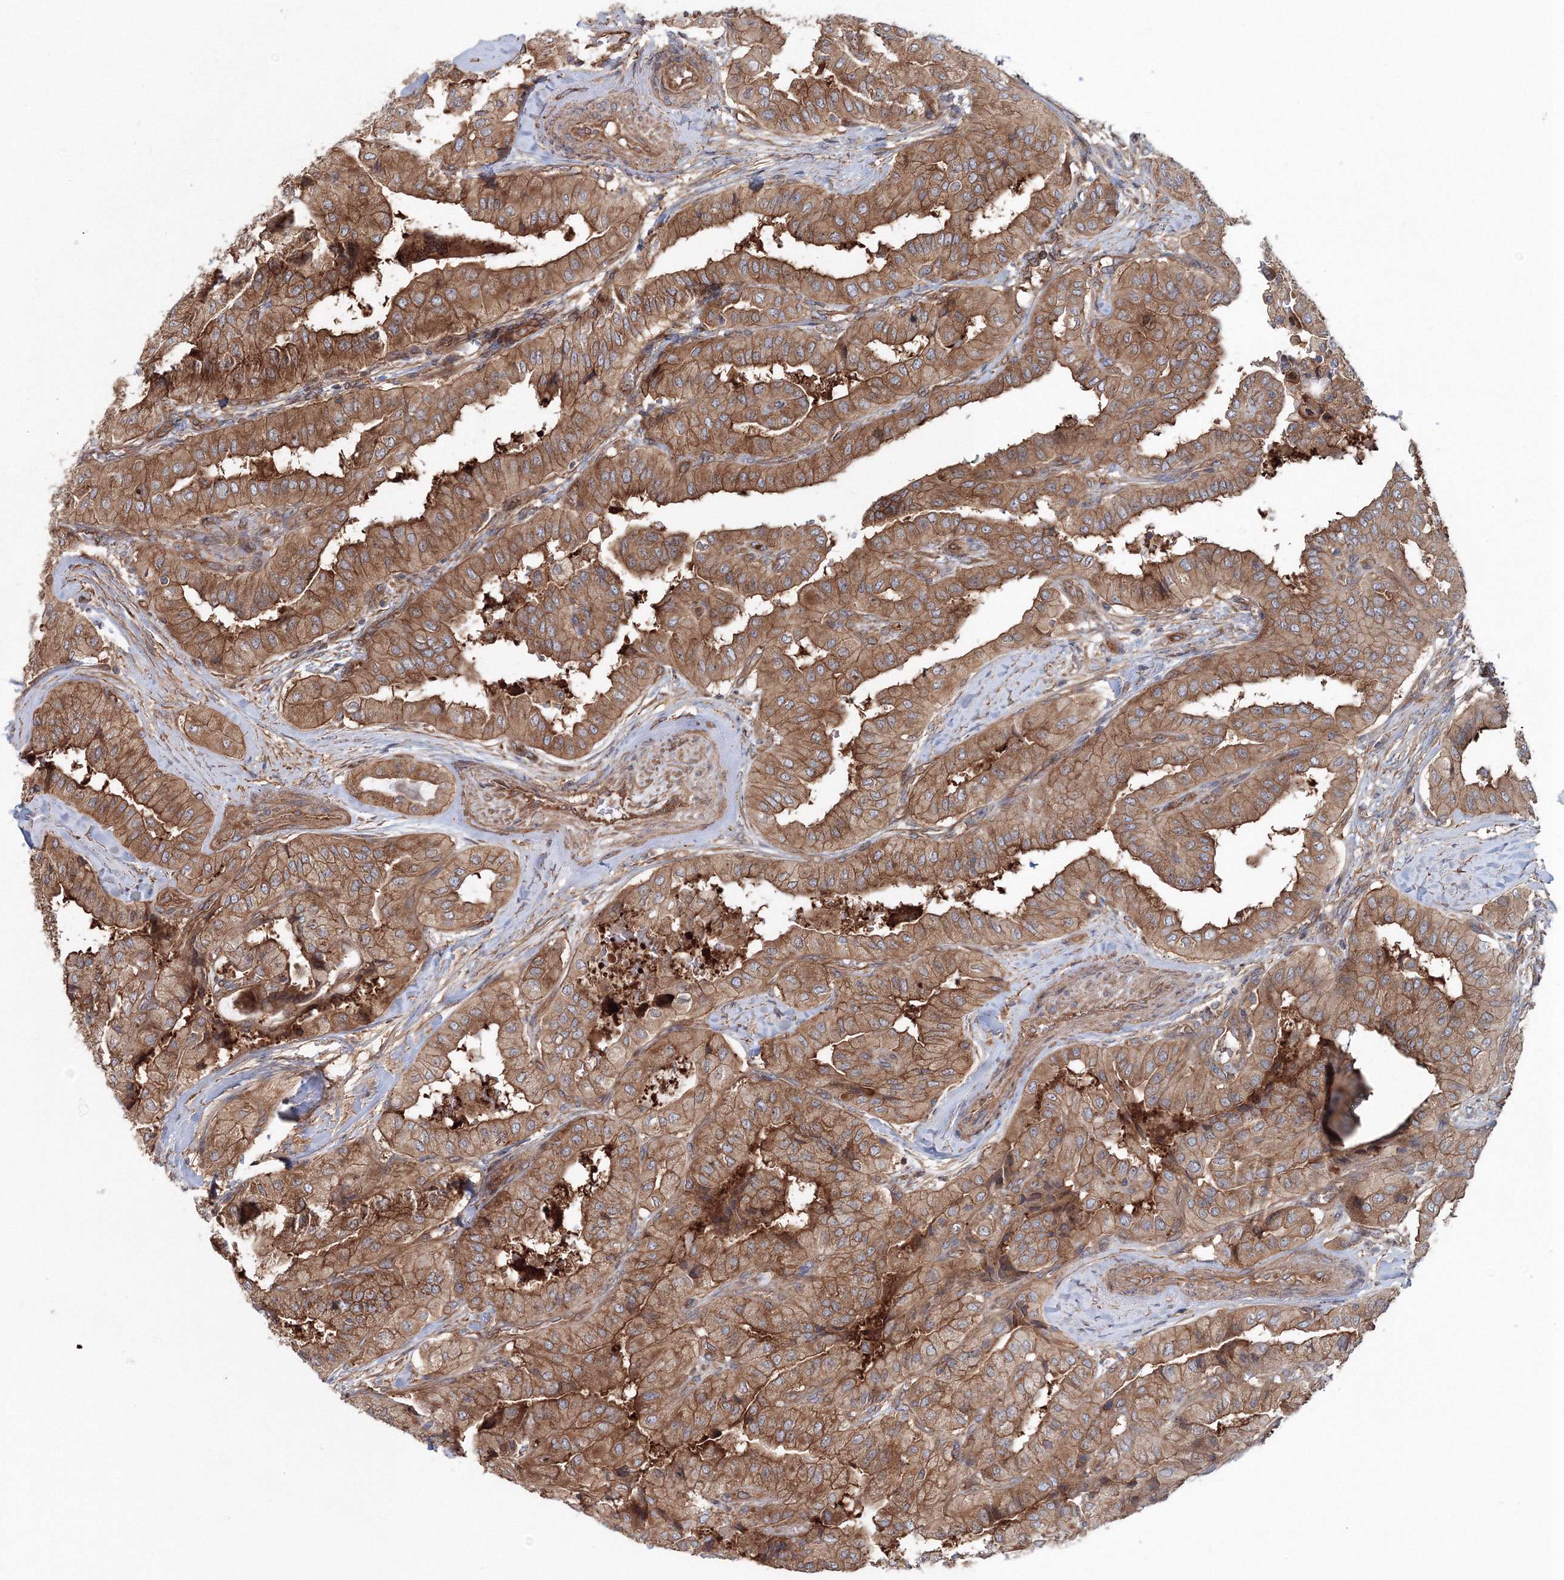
{"staining": {"intensity": "moderate", "quantity": ">75%", "location": "cytoplasmic/membranous"}, "tissue": "thyroid cancer", "cell_type": "Tumor cells", "image_type": "cancer", "snomed": [{"axis": "morphology", "description": "Papillary adenocarcinoma, NOS"}, {"axis": "topography", "description": "Thyroid gland"}], "caption": "High-magnification brightfield microscopy of thyroid cancer (papillary adenocarcinoma) stained with DAB (brown) and counterstained with hematoxylin (blue). tumor cells exhibit moderate cytoplasmic/membranous positivity is identified in approximately>75% of cells. (DAB (3,3'-diaminobenzidine) IHC with brightfield microscopy, high magnification).", "gene": "EXOC1", "patient": {"sex": "female", "age": 59}}